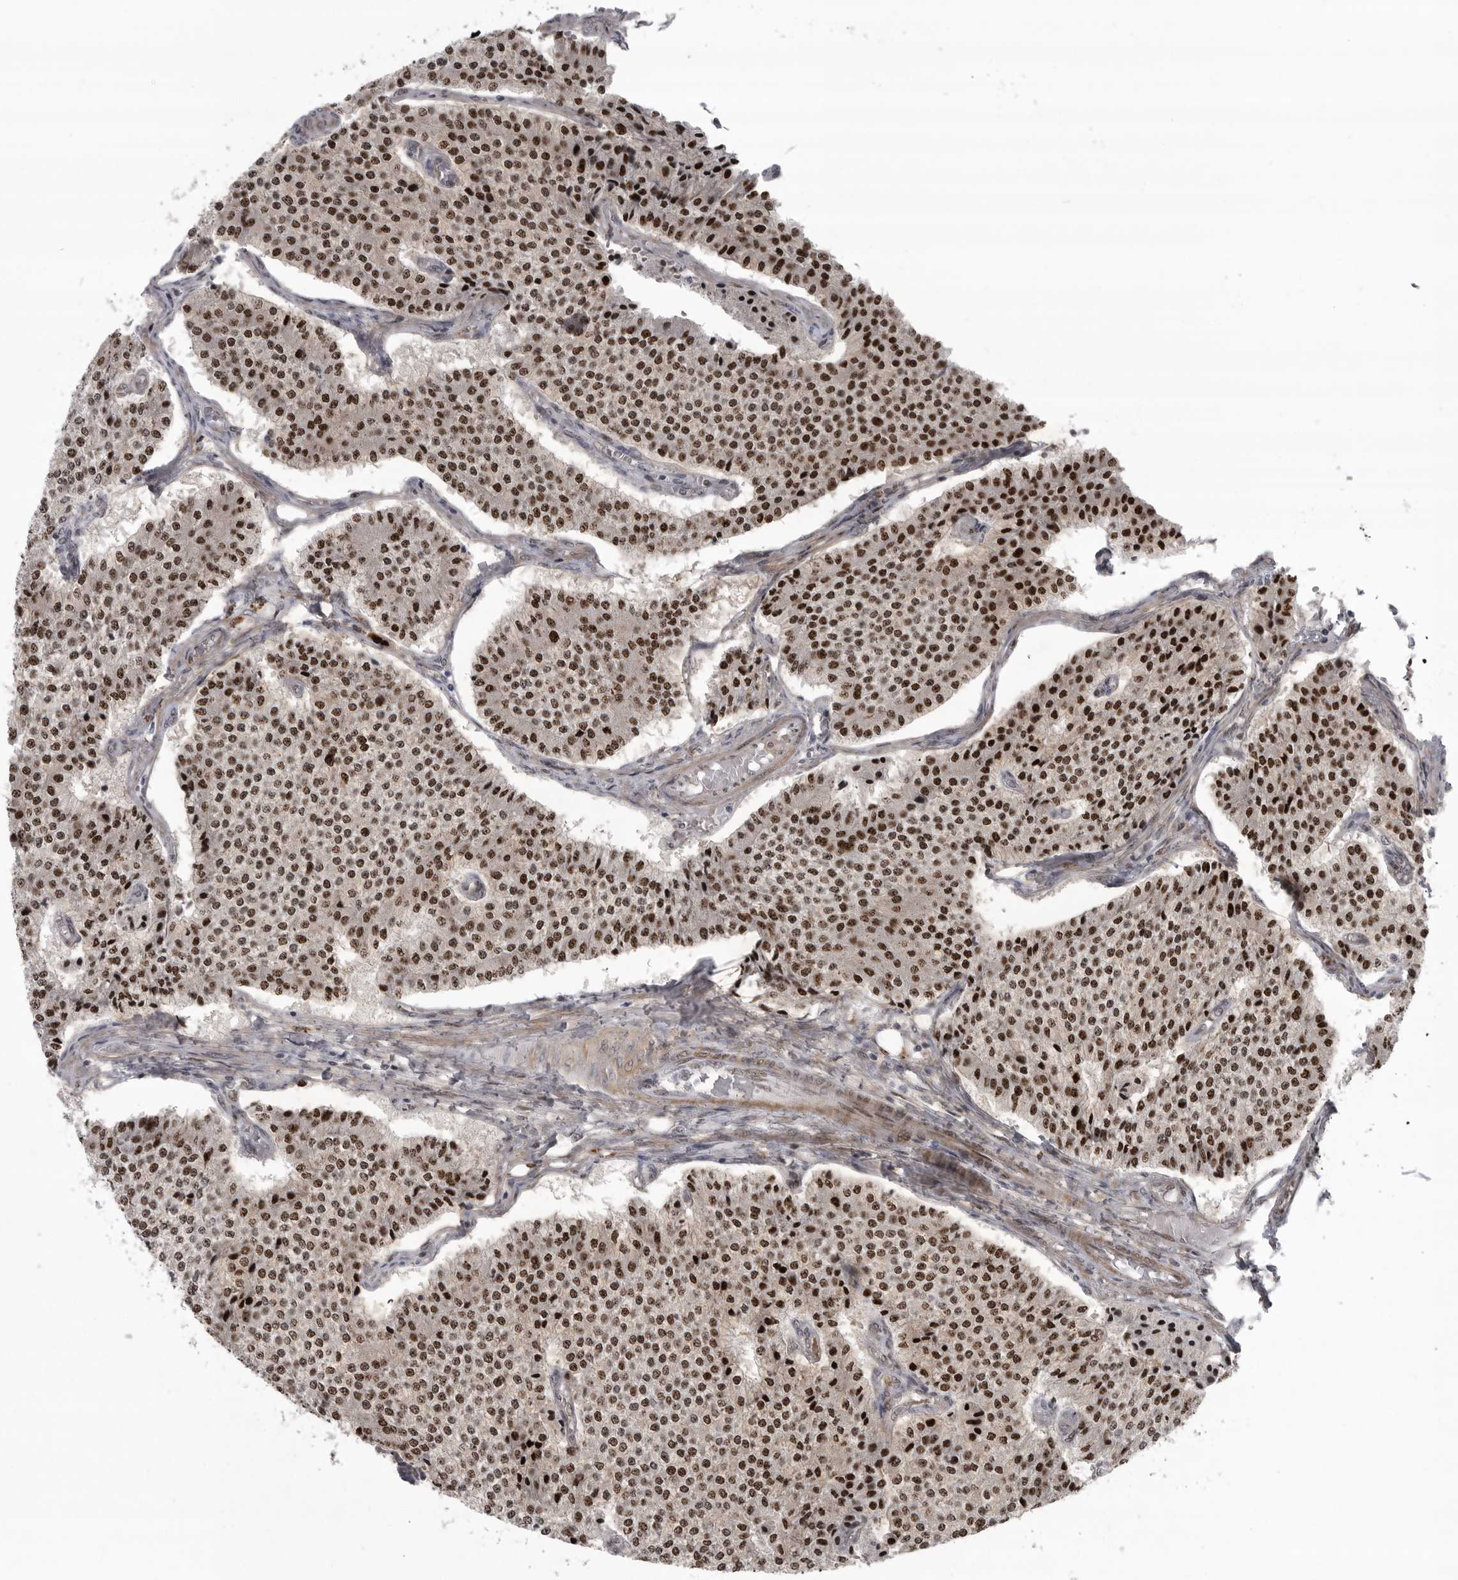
{"staining": {"intensity": "strong", "quantity": ">75%", "location": "nuclear"}, "tissue": "carcinoid", "cell_type": "Tumor cells", "image_type": "cancer", "snomed": [{"axis": "morphology", "description": "Carcinoid, malignant, NOS"}, {"axis": "topography", "description": "Colon"}], "caption": "IHC of human carcinoid (malignant) shows high levels of strong nuclear expression in about >75% of tumor cells.", "gene": "HMGN3", "patient": {"sex": "female", "age": 52}}